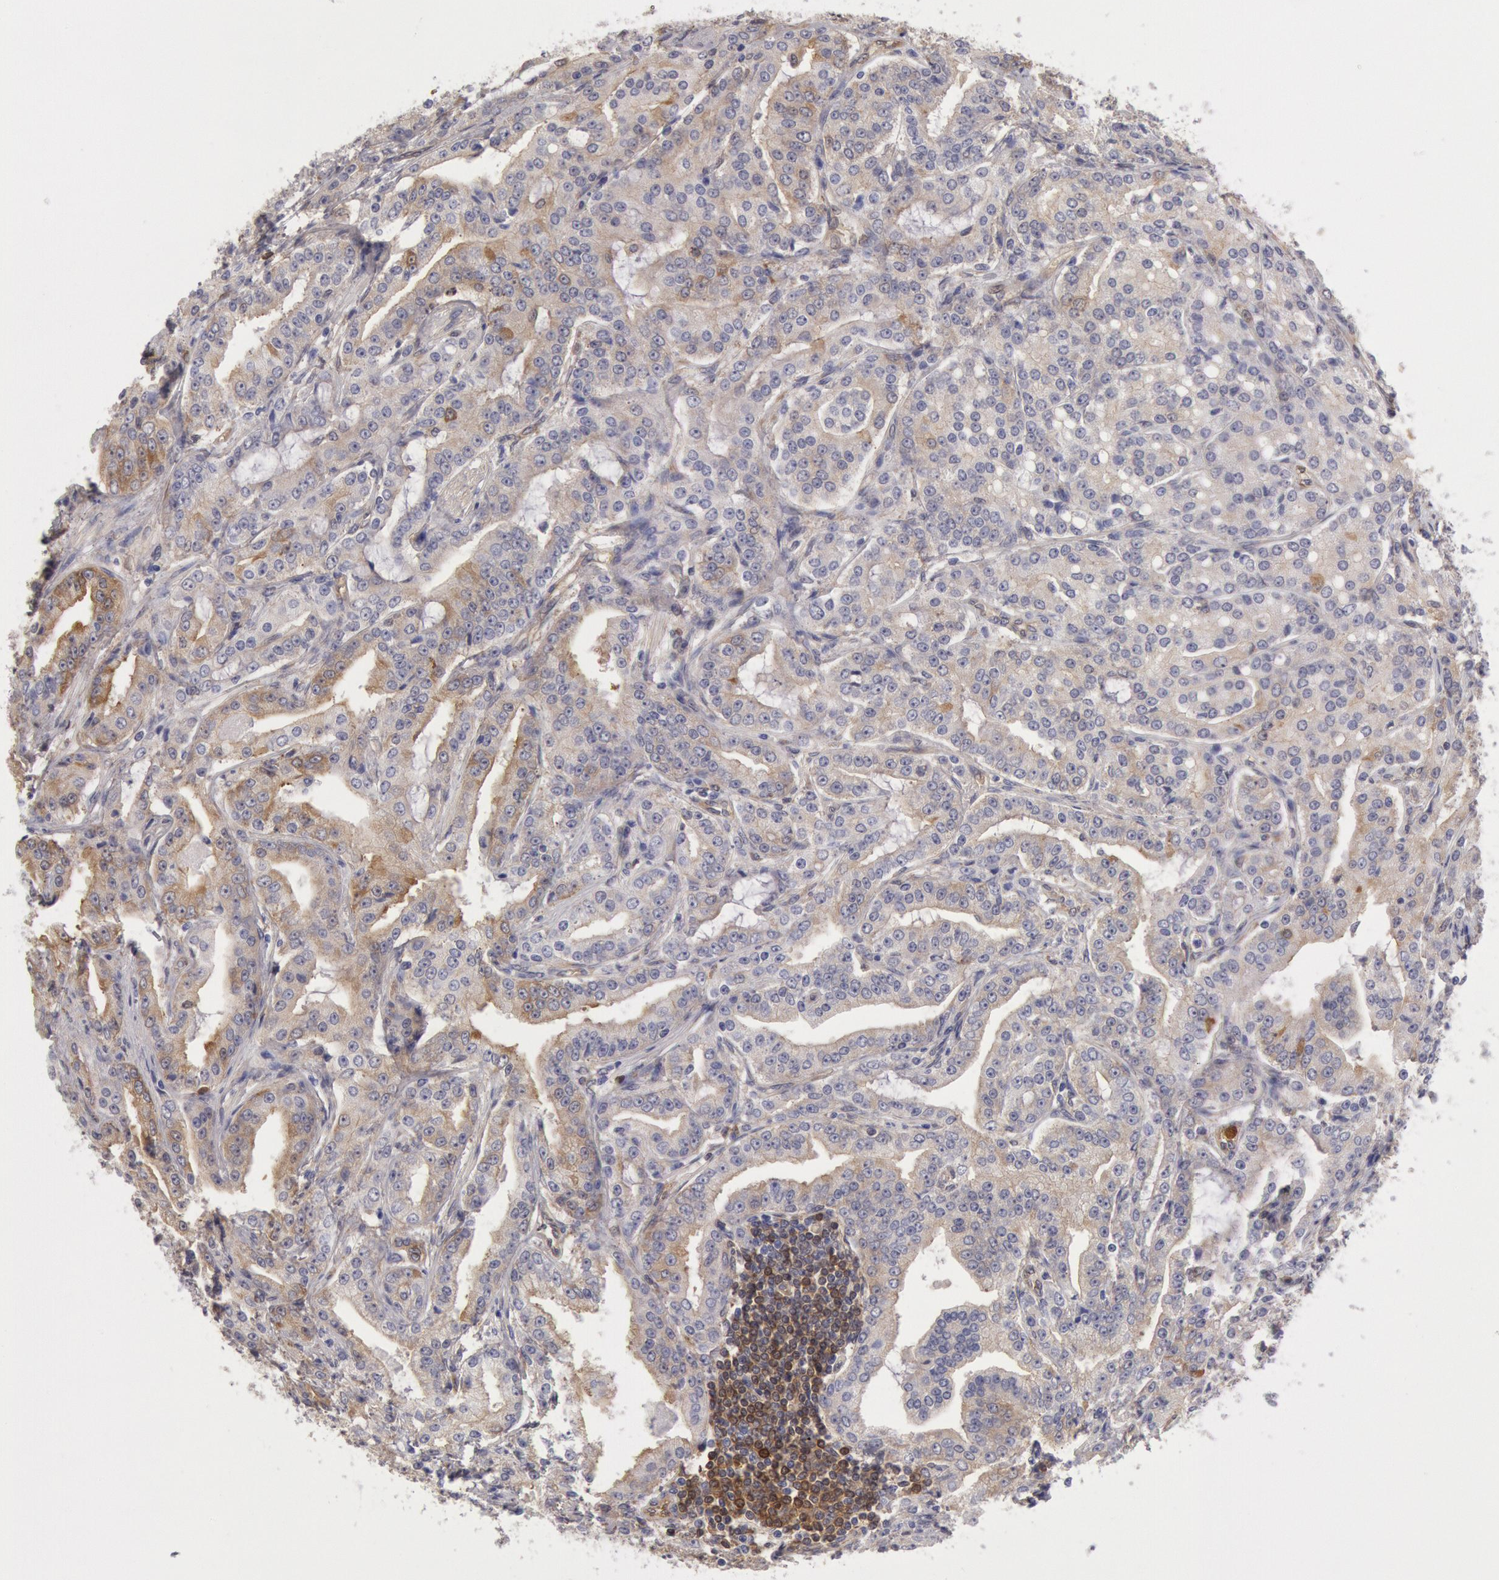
{"staining": {"intensity": "weak", "quantity": "25%-75%", "location": "cytoplasmic/membranous"}, "tissue": "prostate cancer", "cell_type": "Tumor cells", "image_type": "cancer", "snomed": [{"axis": "morphology", "description": "Adenocarcinoma, Medium grade"}, {"axis": "topography", "description": "Prostate"}], "caption": "Immunohistochemical staining of prostate cancer shows low levels of weak cytoplasmic/membranous staining in about 25%-75% of tumor cells. (Stains: DAB in brown, nuclei in blue, Microscopy: brightfield microscopy at high magnification).", "gene": "CCDC50", "patient": {"sex": "male", "age": 72}}